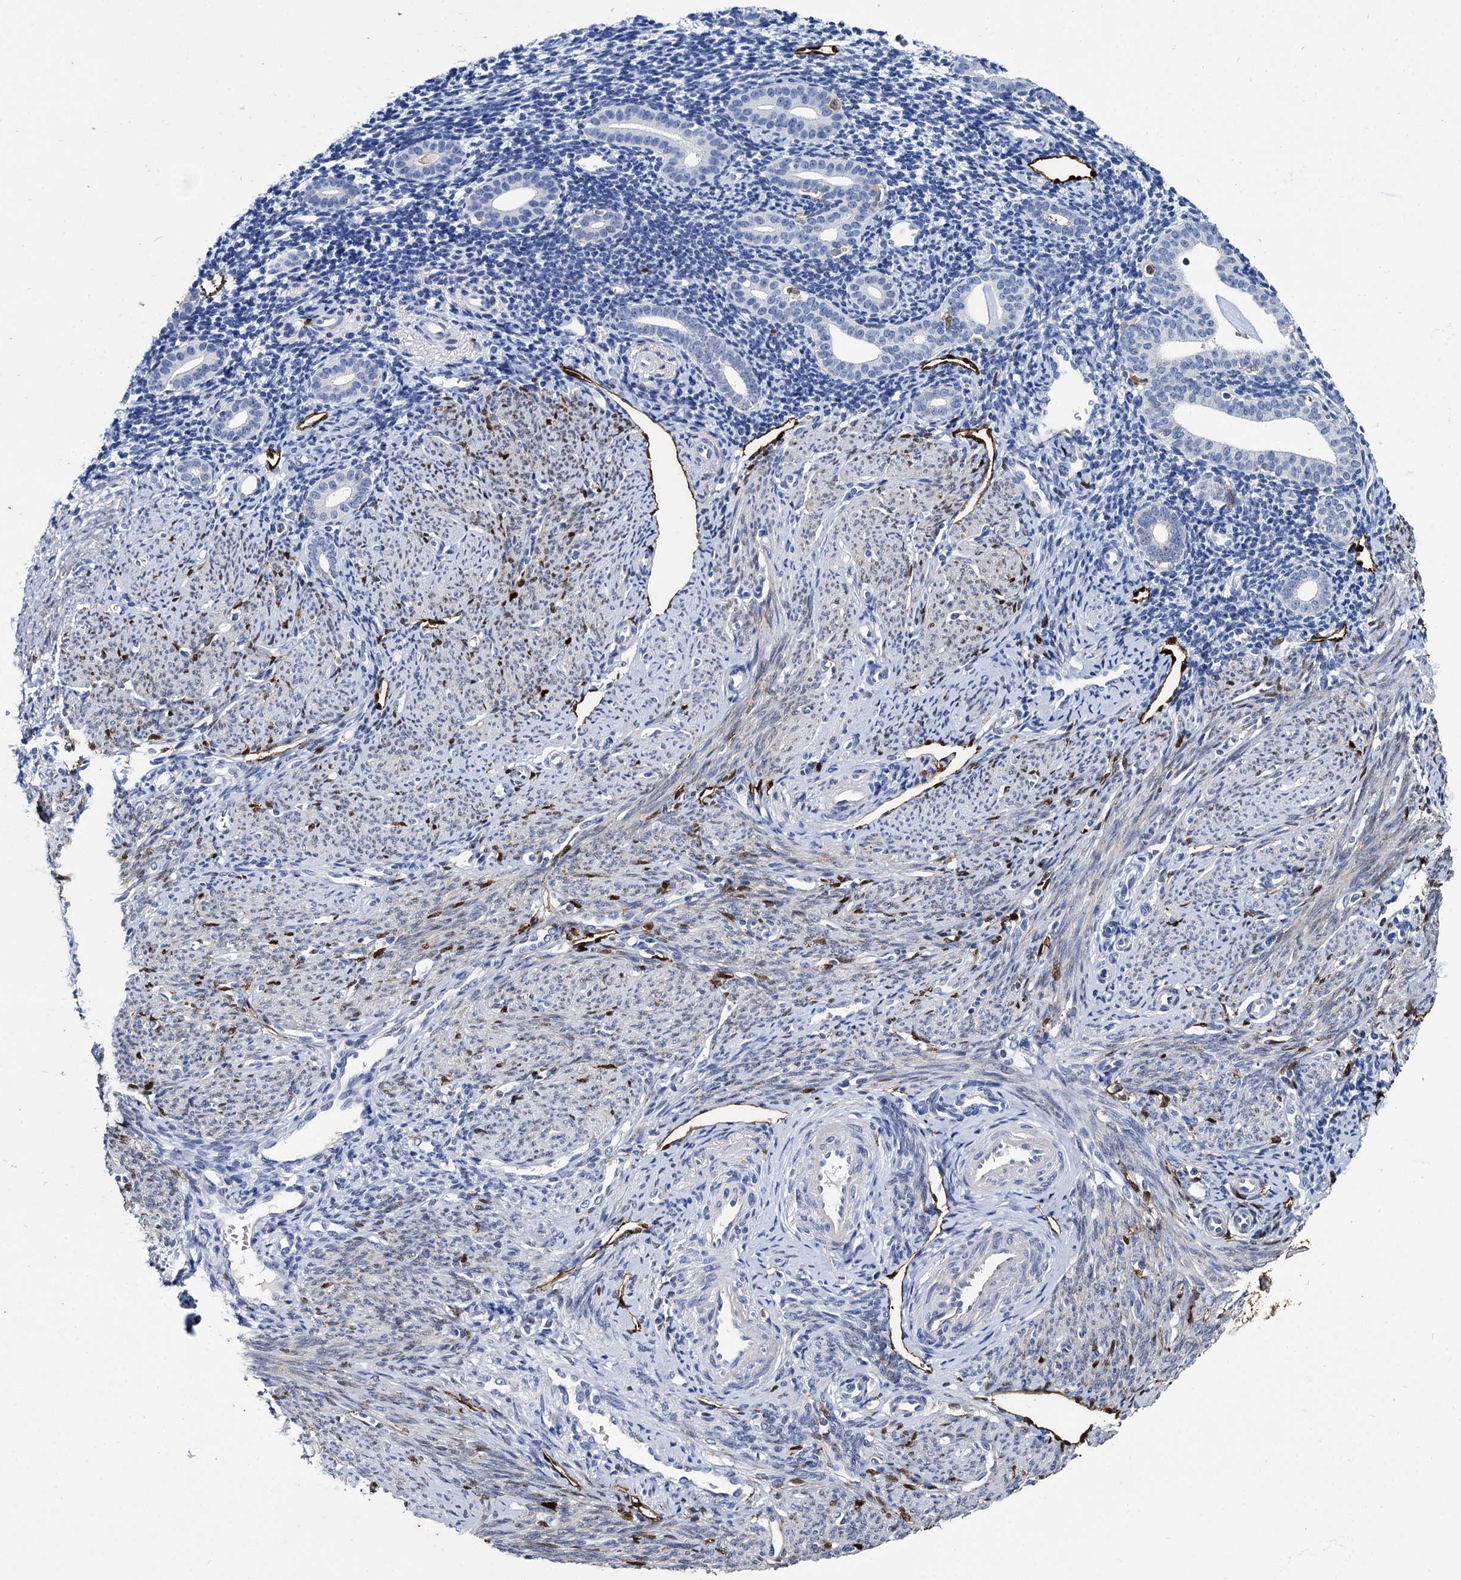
{"staining": {"intensity": "negative", "quantity": "none", "location": "none"}, "tissue": "endometrium", "cell_type": "Cells in endometrial stroma", "image_type": "normal", "snomed": [{"axis": "morphology", "description": "Normal tissue, NOS"}, {"axis": "topography", "description": "Endometrium"}], "caption": "Immunohistochemistry photomicrograph of benign endometrium stained for a protein (brown), which displays no positivity in cells in endometrial stroma.", "gene": "FABP5", "patient": {"sex": "female", "age": 56}}